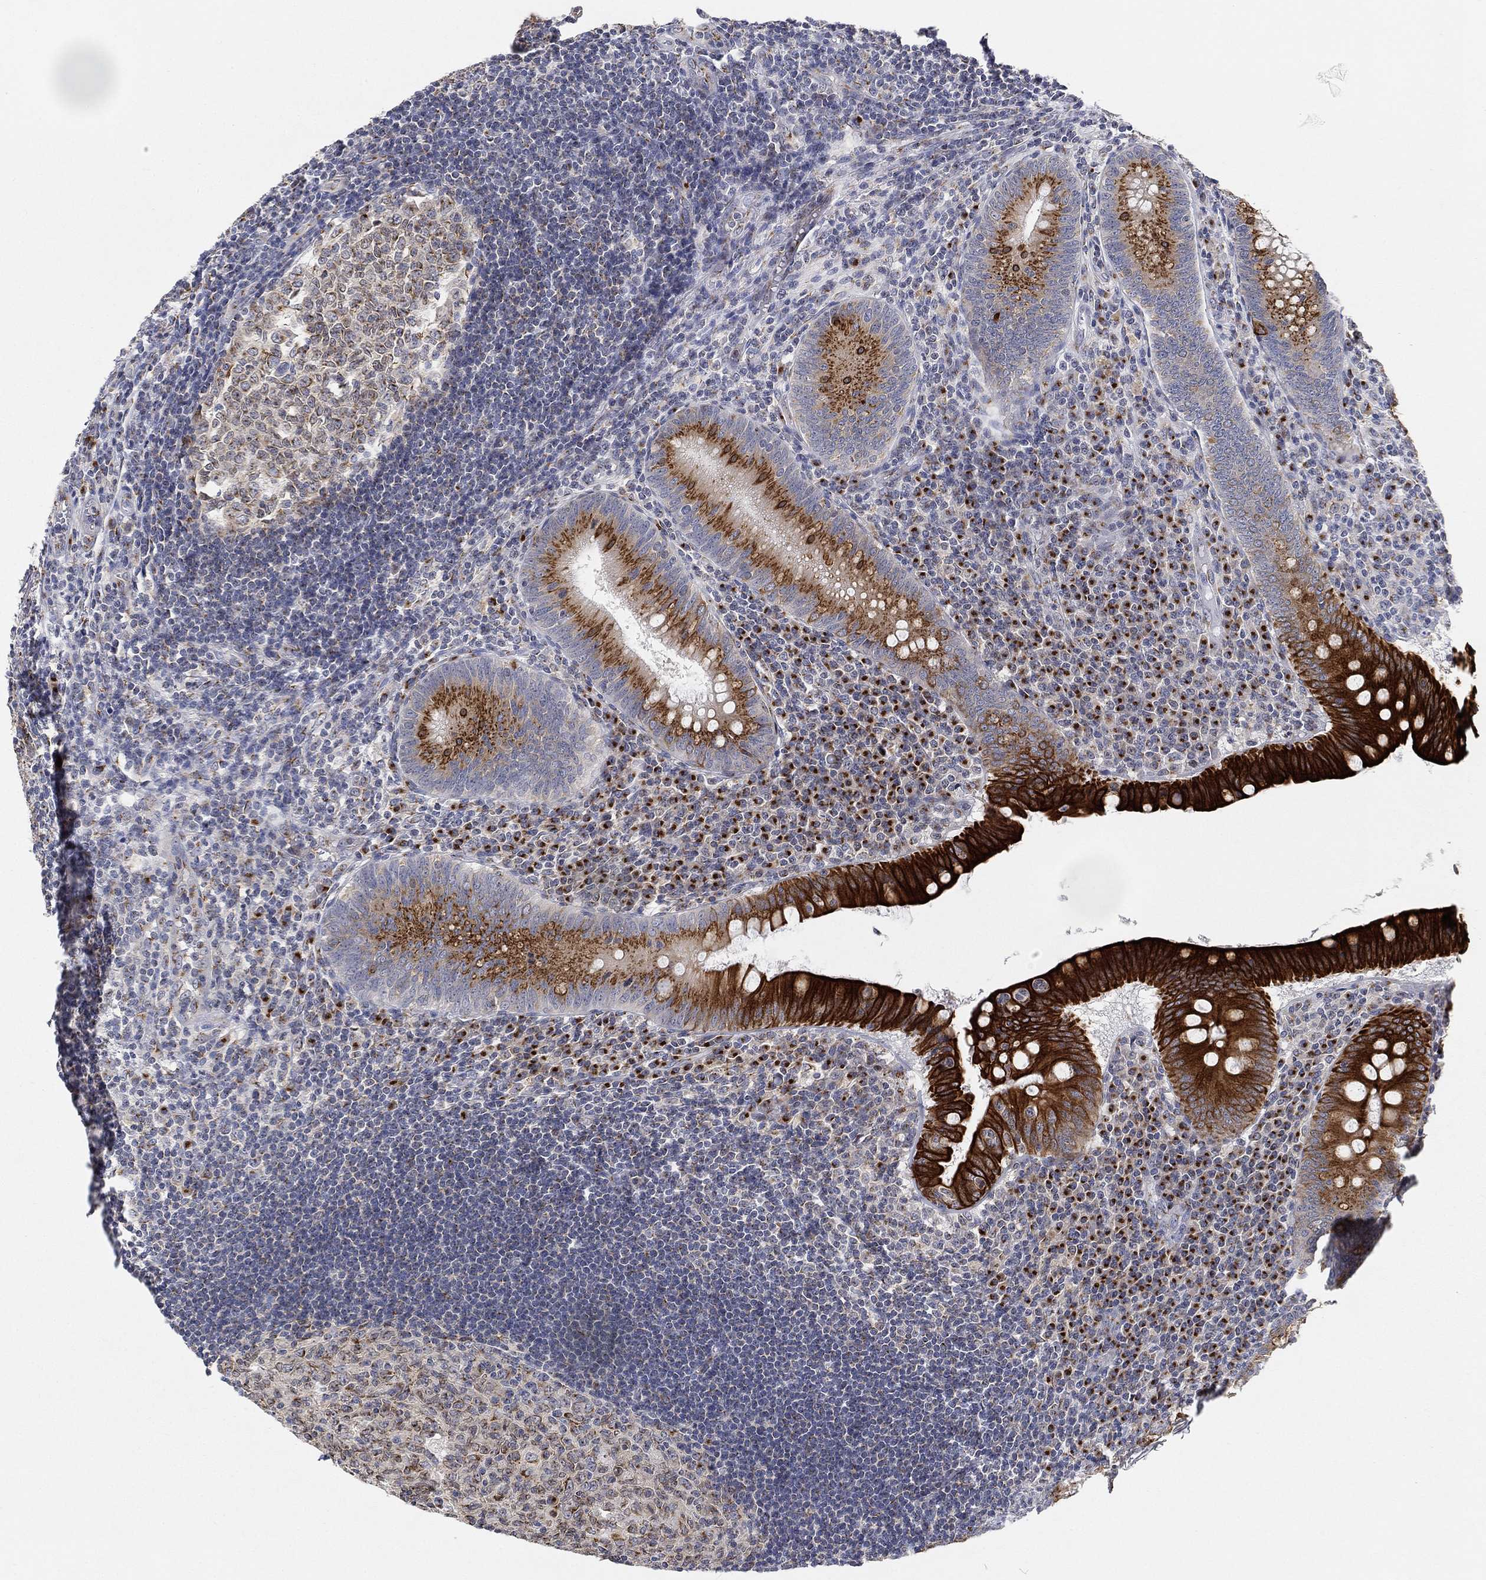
{"staining": {"intensity": "strong", "quantity": ">75%", "location": "cytoplasmic/membranous"}, "tissue": "appendix", "cell_type": "Glandular cells", "image_type": "normal", "snomed": [{"axis": "morphology", "description": "Normal tissue, NOS"}, {"axis": "morphology", "description": "Inflammation, NOS"}, {"axis": "topography", "description": "Appendix"}], "caption": "This photomicrograph shows benign appendix stained with immunohistochemistry to label a protein in brown. The cytoplasmic/membranous of glandular cells show strong positivity for the protein. Nuclei are counter-stained blue.", "gene": "TICAM1", "patient": {"sex": "male", "age": 16}}